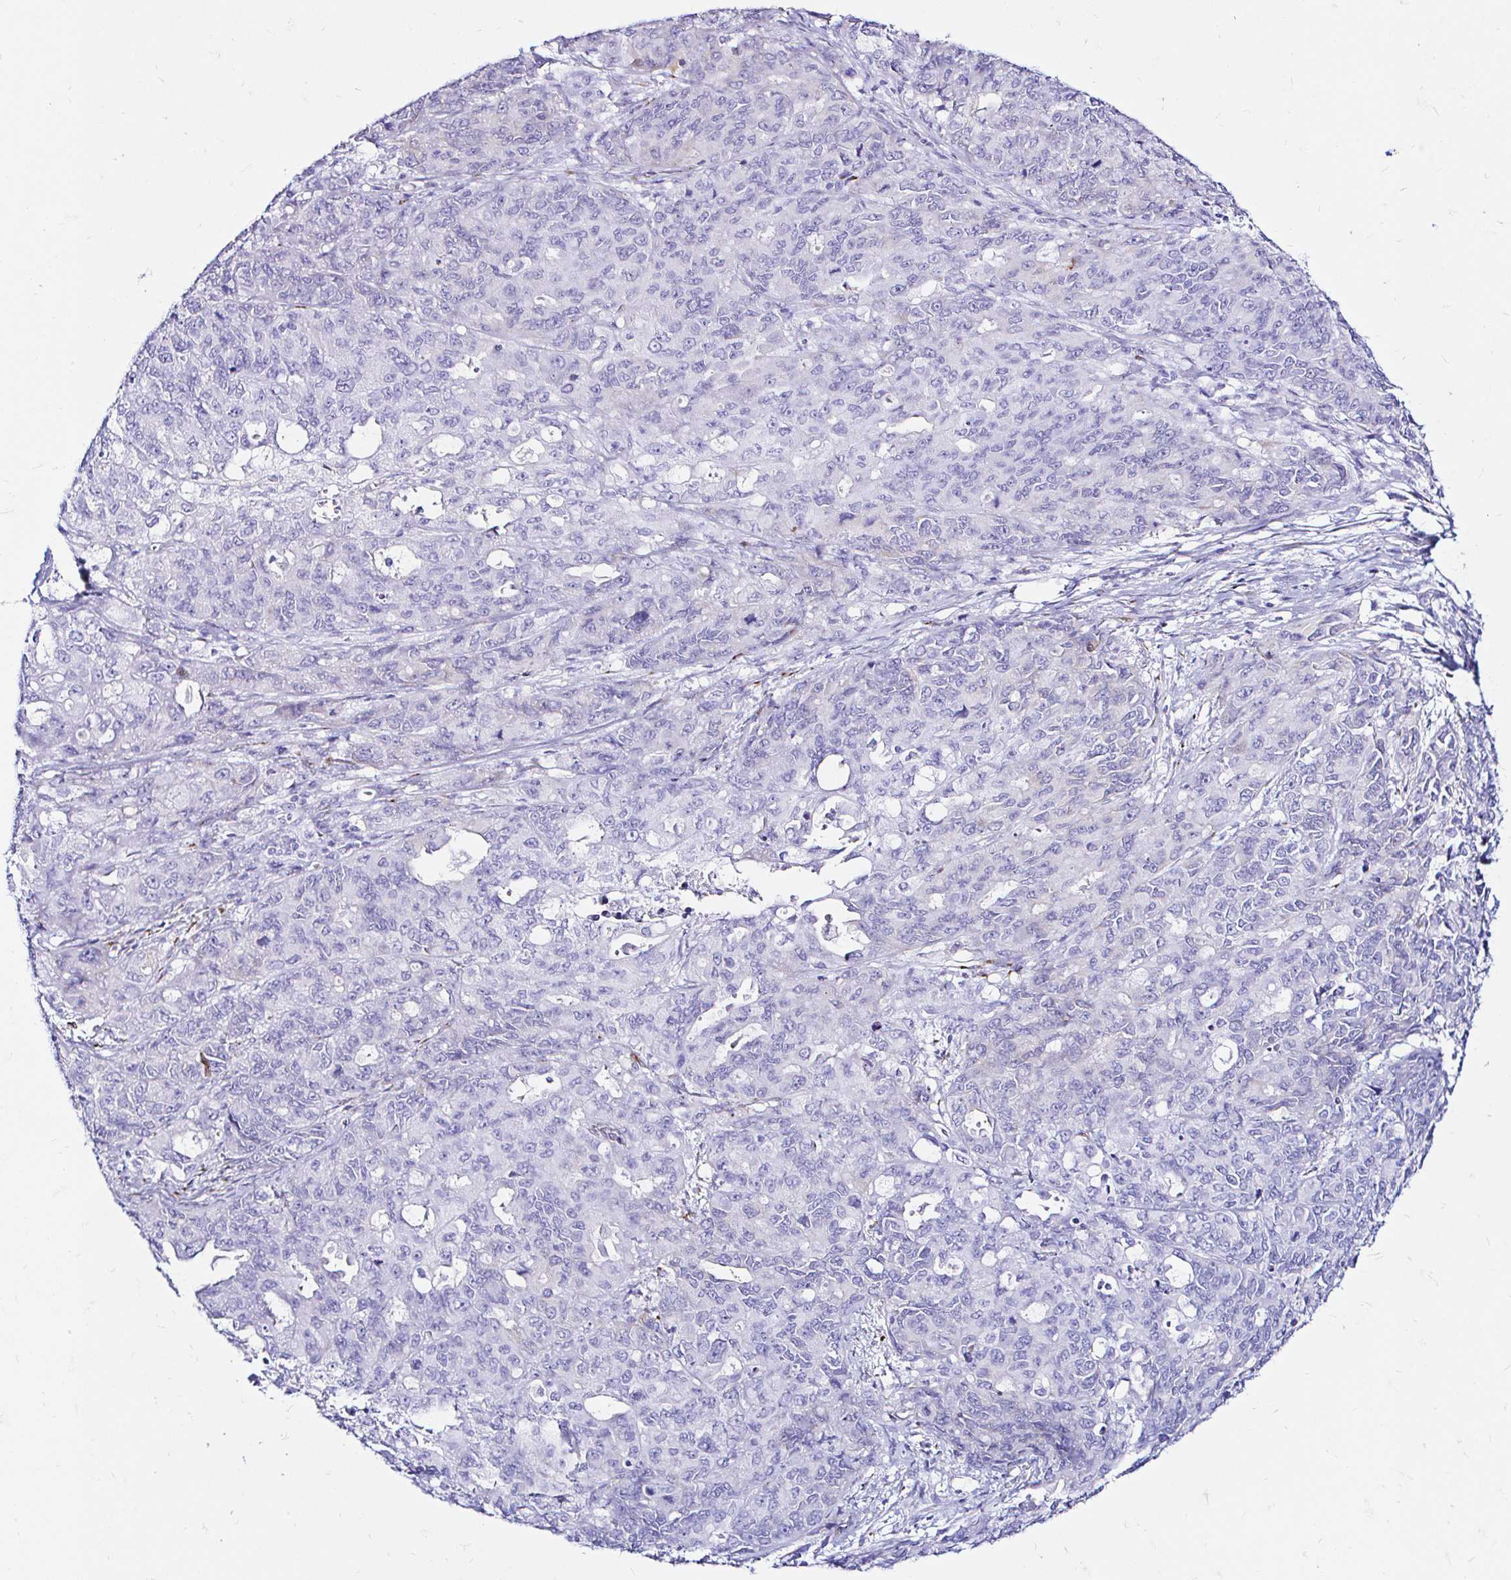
{"staining": {"intensity": "negative", "quantity": "none", "location": "none"}, "tissue": "endometrial cancer", "cell_type": "Tumor cells", "image_type": "cancer", "snomed": [{"axis": "morphology", "description": "Adenocarcinoma, NOS"}, {"axis": "topography", "description": "Uterus"}], "caption": "Tumor cells show no significant protein staining in adenocarcinoma (endometrial). Nuclei are stained in blue.", "gene": "ZNF432", "patient": {"sex": "female", "age": 79}}